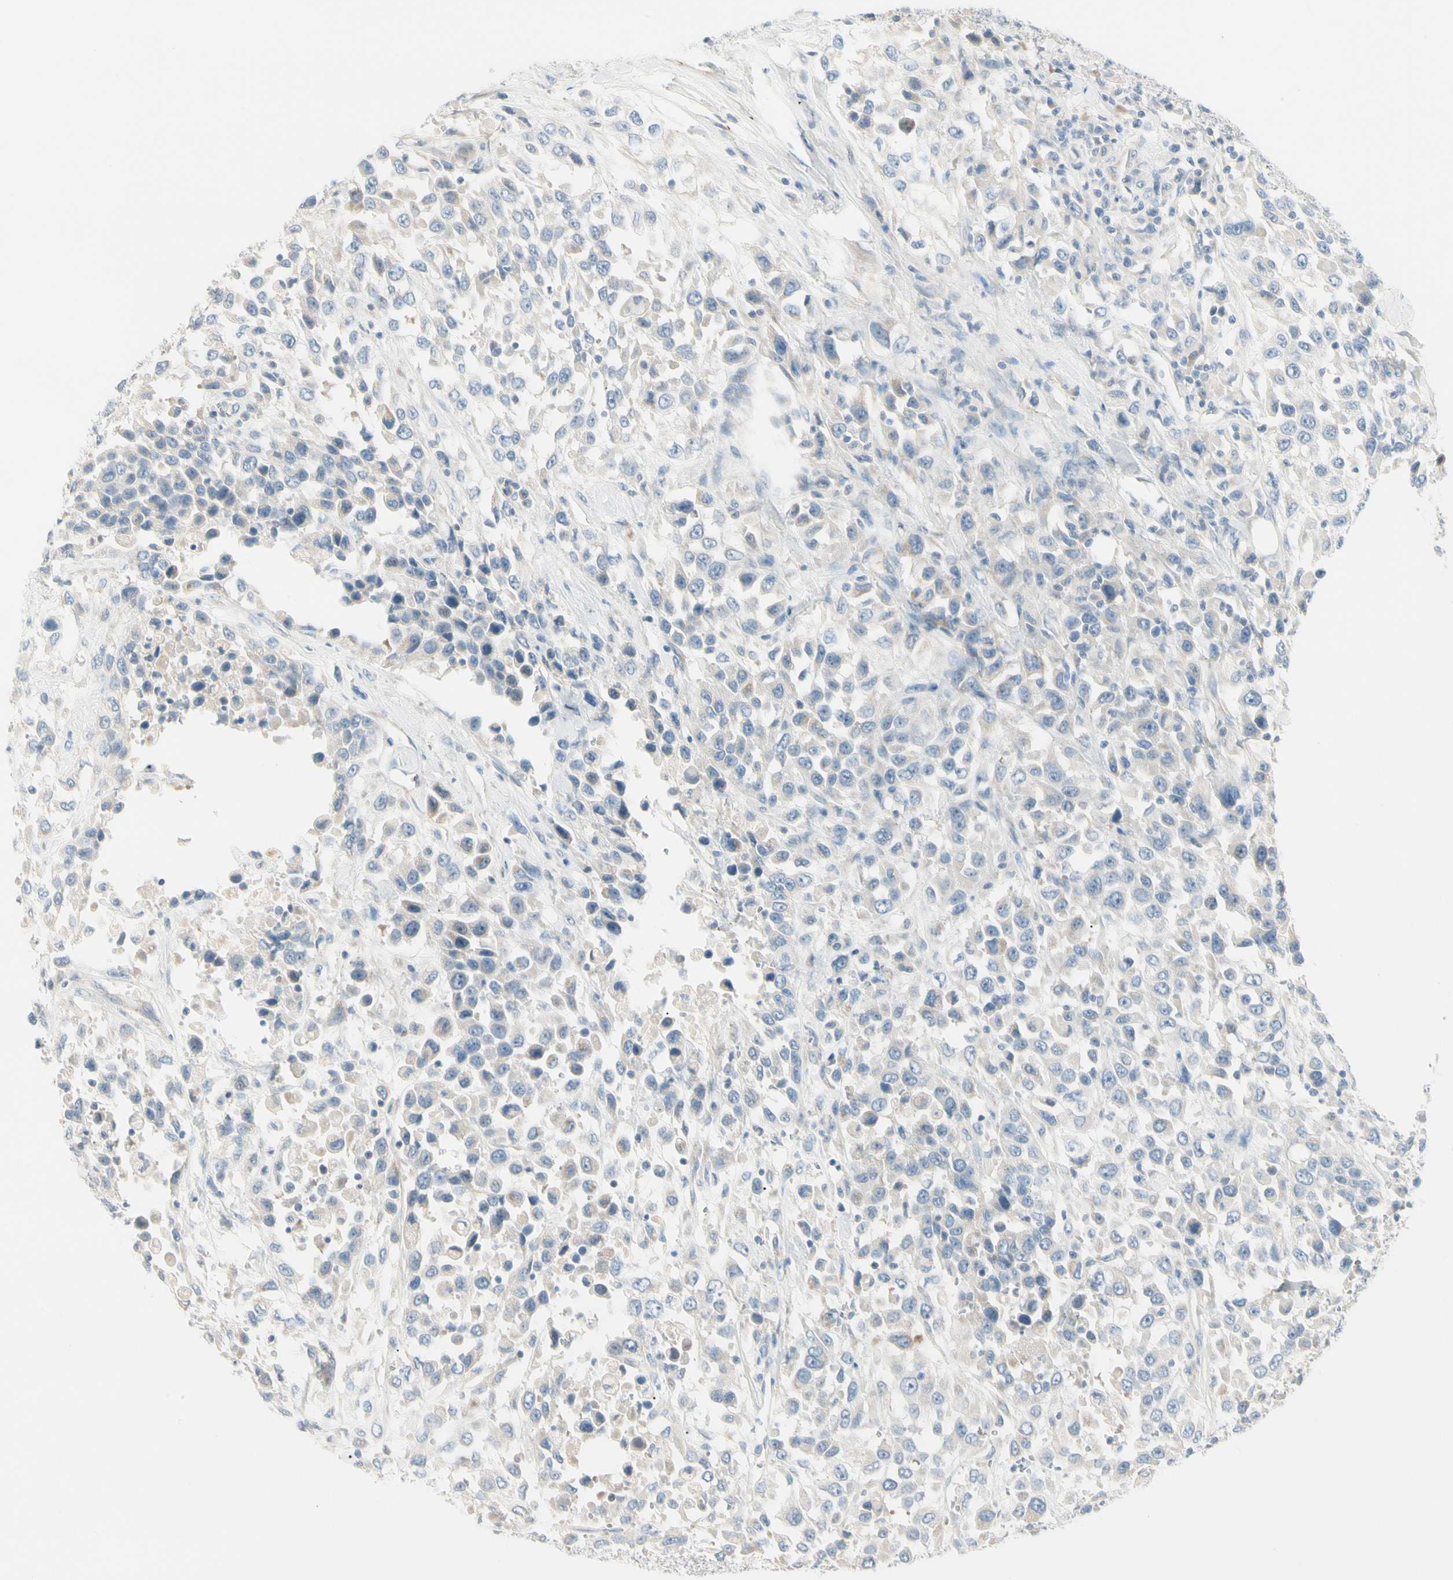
{"staining": {"intensity": "negative", "quantity": "none", "location": "none"}, "tissue": "urothelial cancer", "cell_type": "Tumor cells", "image_type": "cancer", "snomed": [{"axis": "morphology", "description": "Urothelial carcinoma, High grade"}, {"axis": "topography", "description": "Urinary bladder"}], "caption": "DAB immunohistochemical staining of human urothelial cancer demonstrates no significant staining in tumor cells.", "gene": "ALDH18A1", "patient": {"sex": "female", "age": 80}}